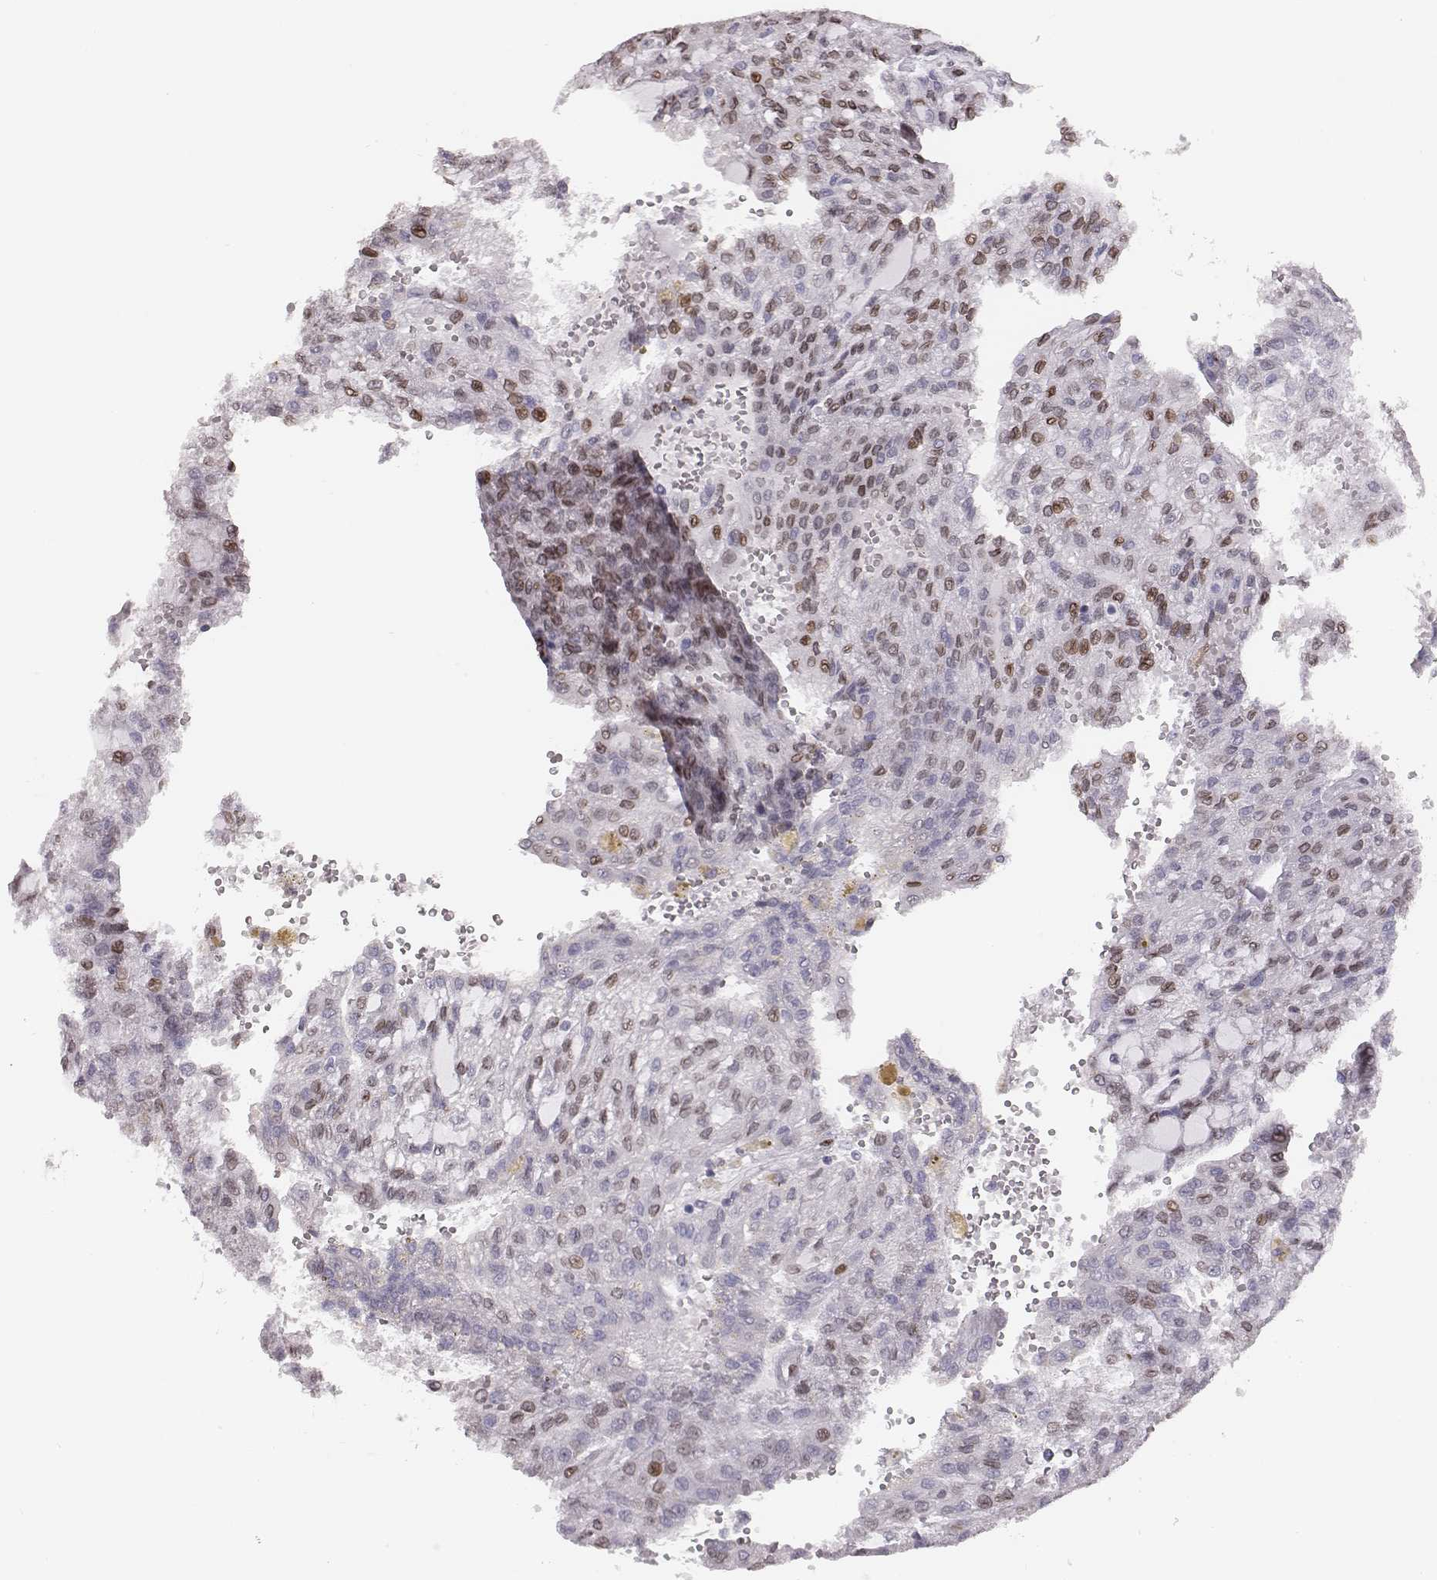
{"staining": {"intensity": "moderate", "quantity": "25%-75%", "location": "cytoplasmic/membranous,nuclear"}, "tissue": "renal cancer", "cell_type": "Tumor cells", "image_type": "cancer", "snomed": [{"axis": "morphology", "description": "Adenocarcinoma, NOS"}, {"axis": "topography", "description": "Kidney"}], "caption": "A medium amount of moderate cytoplasmic/membranous and nuclear expression is identified in approximately 25%-75% of tumor cells in adenocarcinoma (renal) tissue. Ihc stains the protein in brown and the nuclei are stained blue.", "gene": "ADGRF4", "patient": {"sex": "male", "age": 63}}